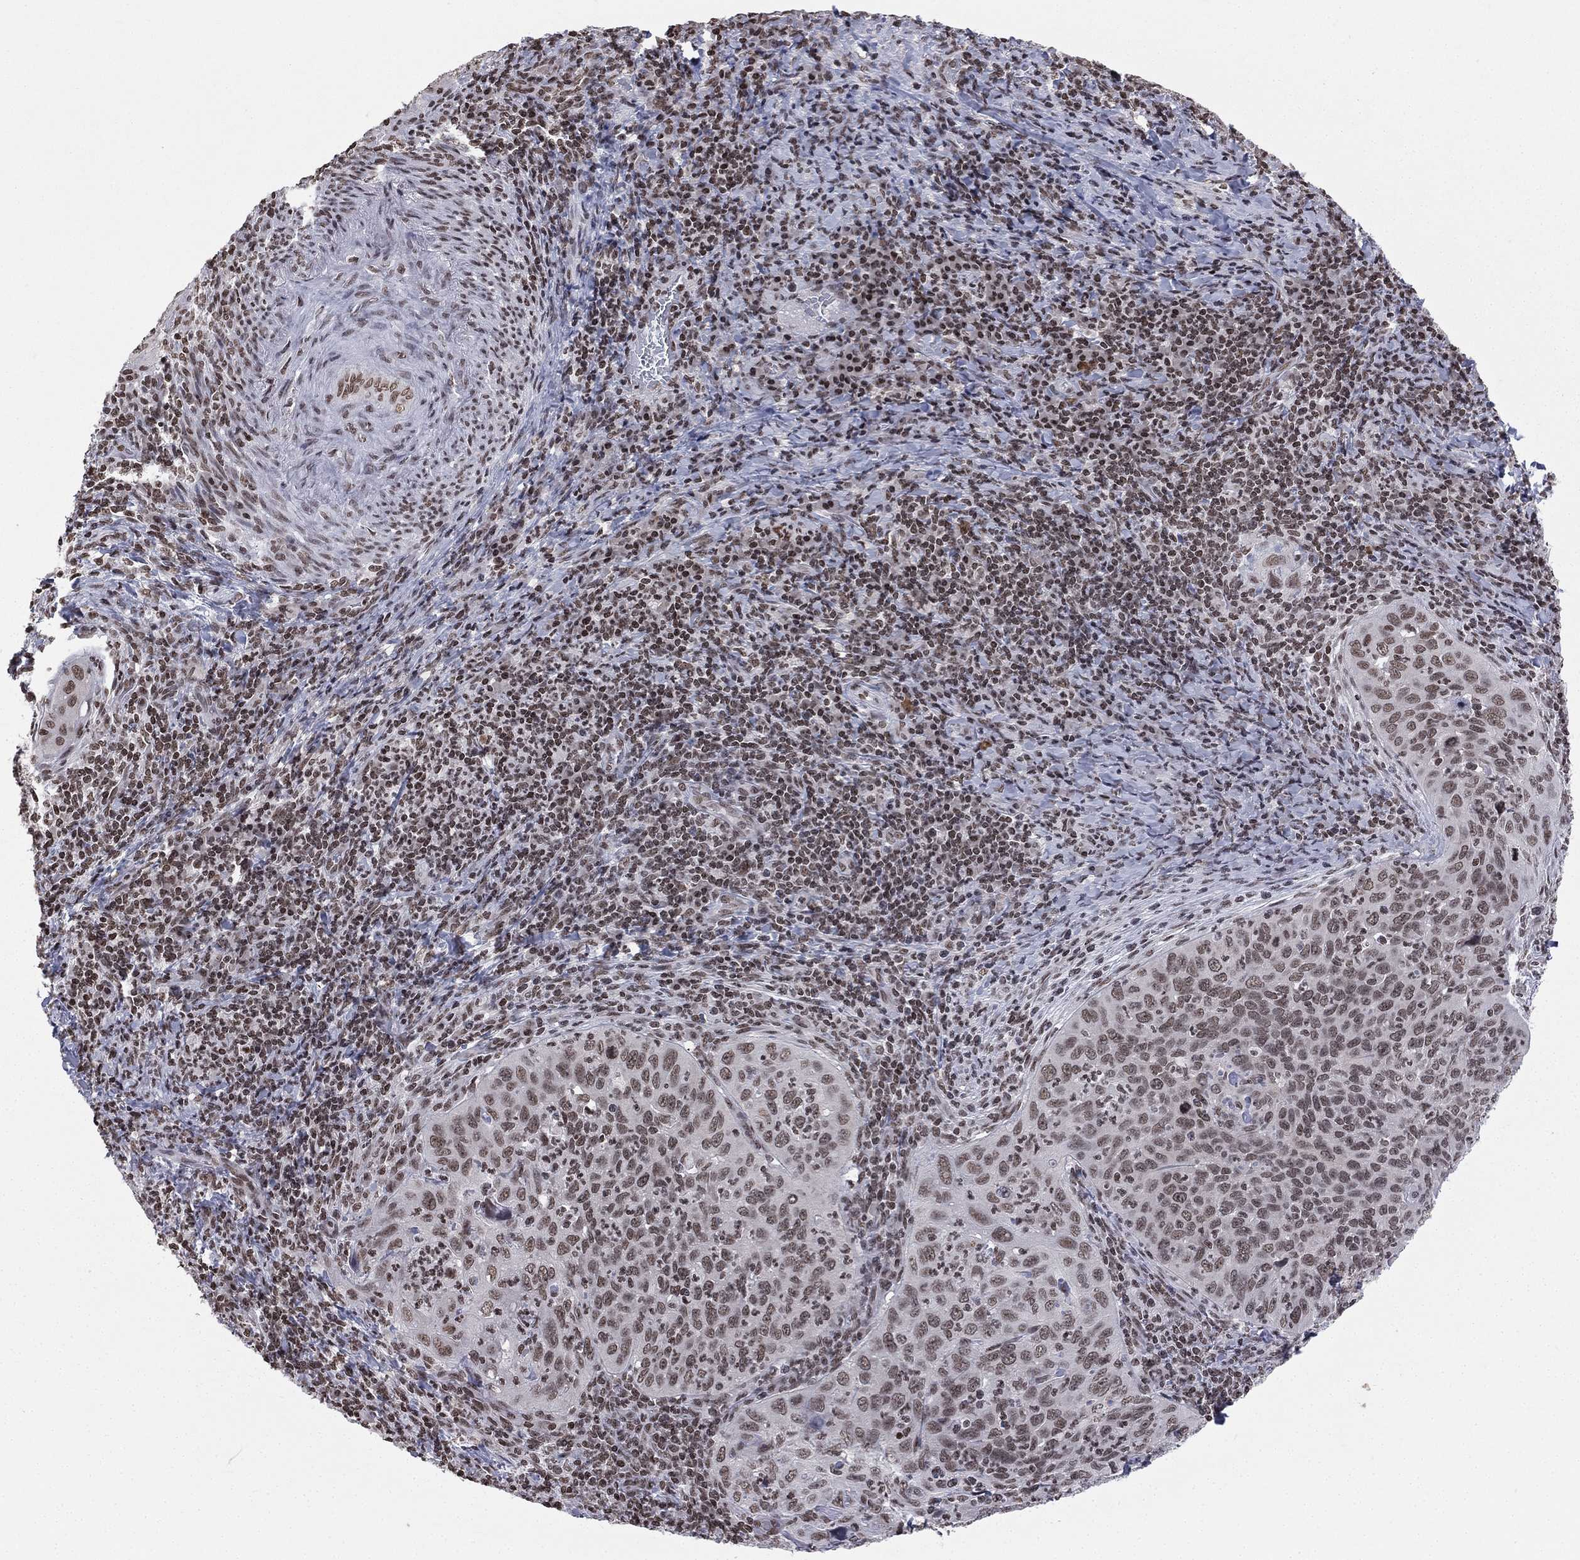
{"staining": {"intensity": "weak", "quantity": "<25%", "location": "nuclear"}, "tissue": "cervical cancer", "cell_type": "Tumor cells", "image_type": "cancer", "snomed": [{"axis": "morphology", "description": "Squamous cell carcinoma, NOS"}, {"axis": "topography", "description": "Cervix"}], "caption": "IHC image of human squamous cell carcinoma (cervical) stained for a protein (brown), which demonstrates no positivity in tumor cells. (Immunohistochemistry (ihc), brightfield microscopy, high magnification).", "gene": "RFX7", "patient": {"sex": "female", "age": 26}}